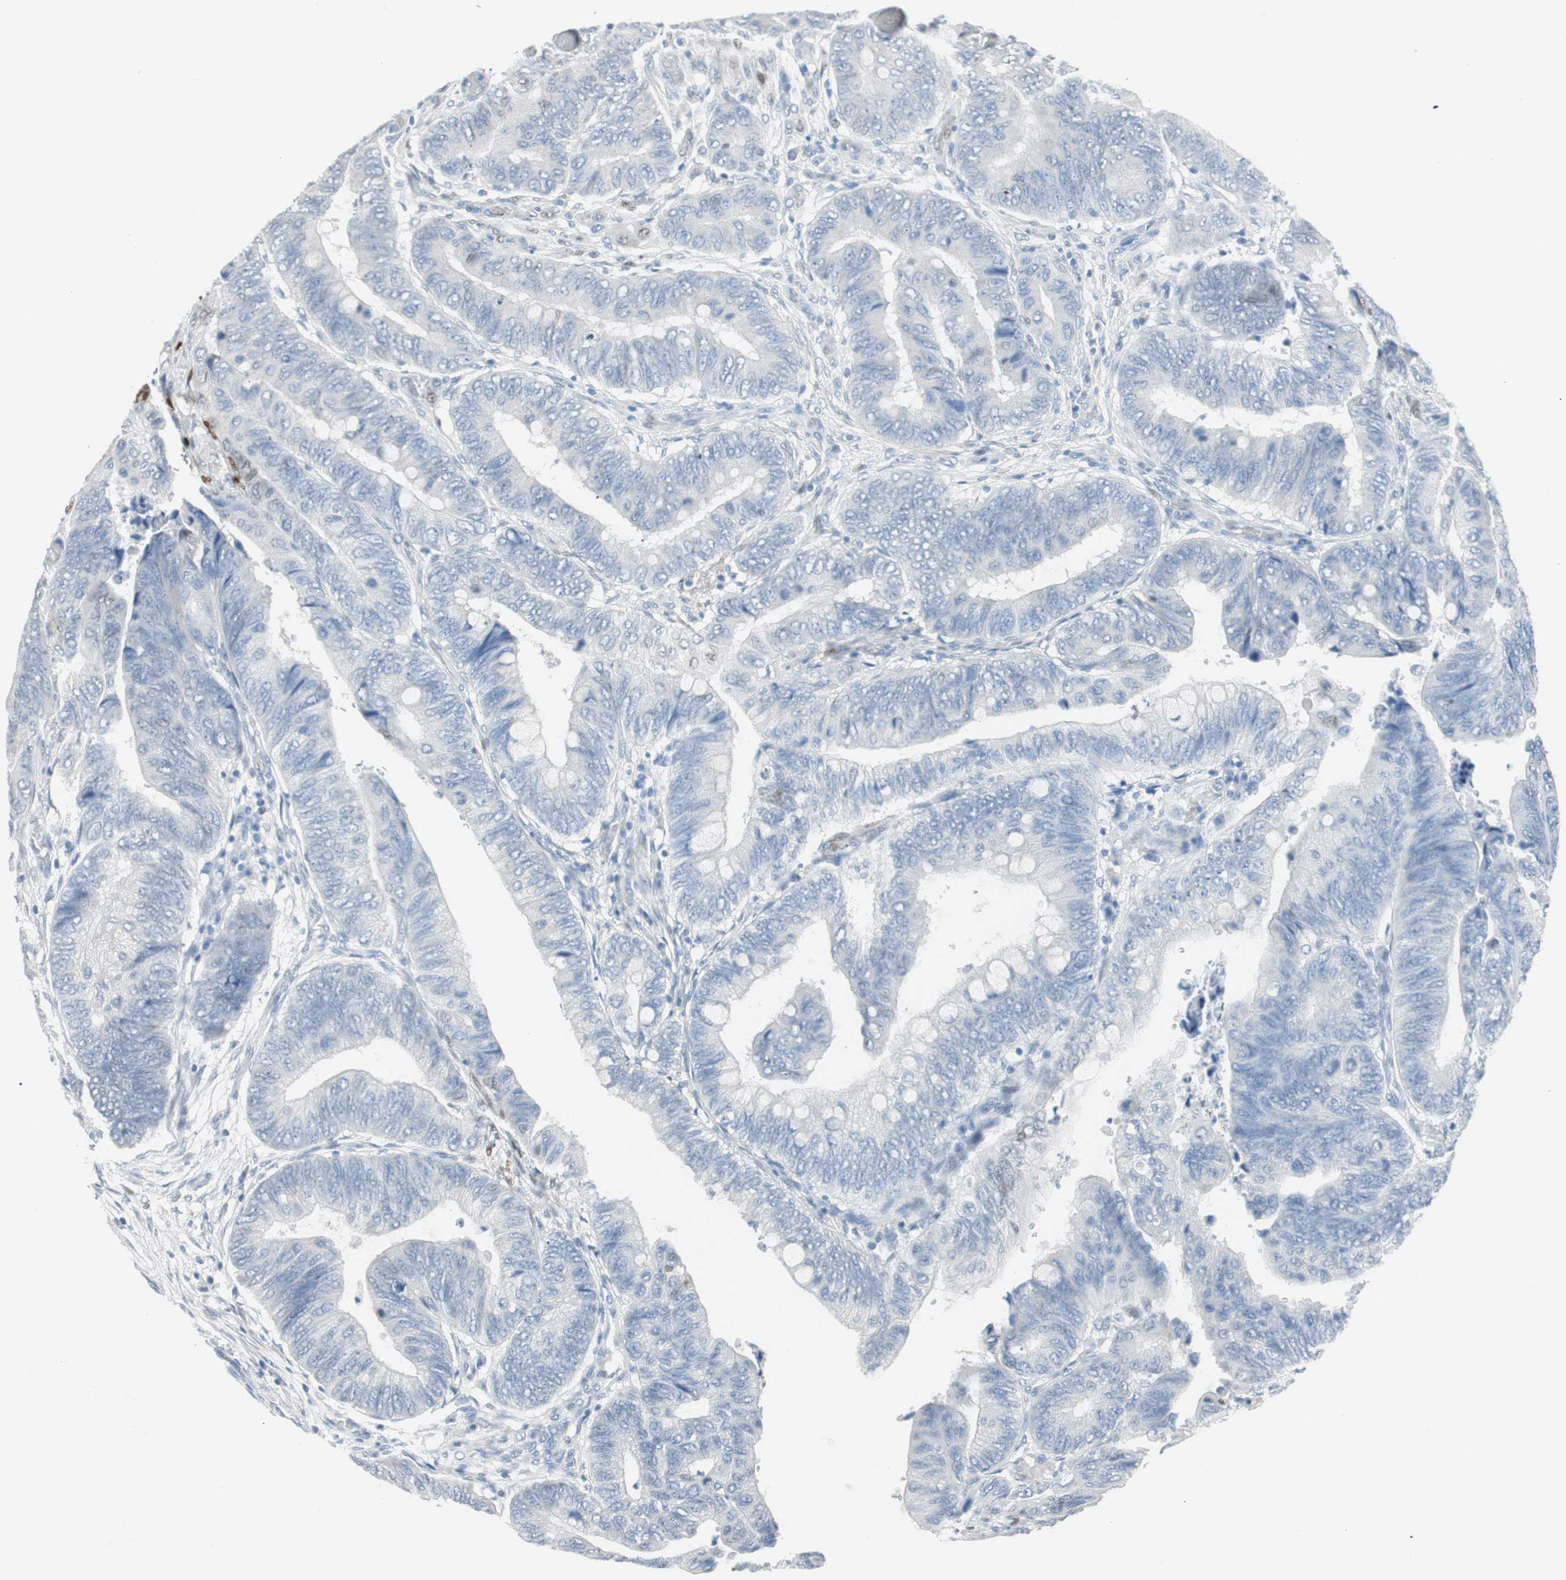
{"staining": {"intensity": "negative", "quantity": "none", "location": "none"}, "tissue": "colorectal cancer", "cell_type": "Tumor cells", "image_type": "cancer", "snomed": [{"axis": "morphology", "description": "Normal tissue, NOS"}, {"axis": "morphology", "description": "Adenocarcinoma, NOS"}, {"axis": "topography", "description": "Rectum"}, {"axis": "topography", "description": "Peripheral nerve tissue"}], "caption": "Adenocarcinoma (colorectal) was stained to show a protein in brown. There is no significant staining in tumor cells.", "gene": "FOSL1", "patient": {"sex": "male", "age": 92}}